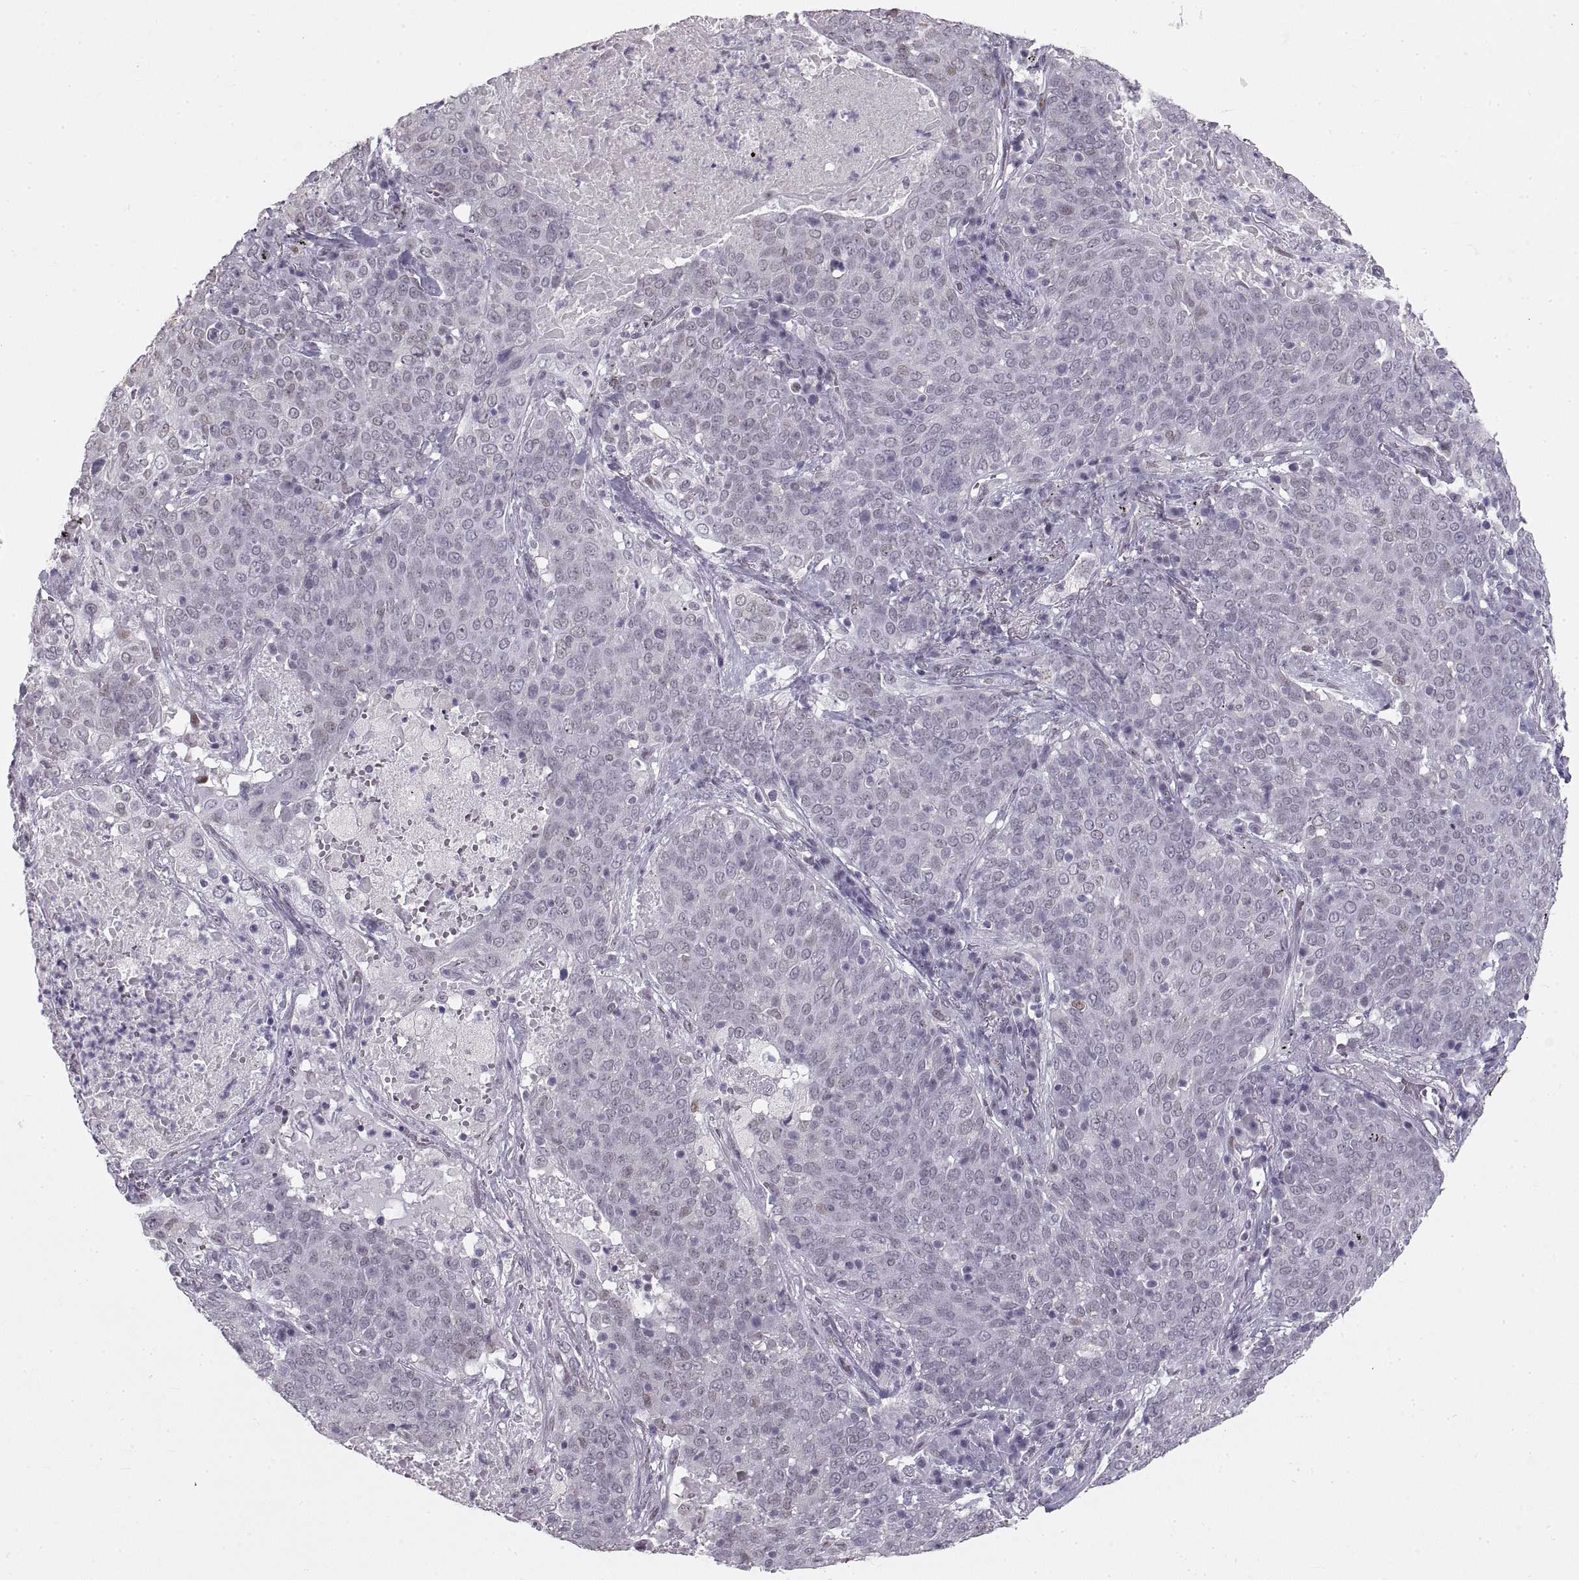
{"staining": {"intensity": "negative", "quantity": "none", "location": "none"}, "tissue": "lung cancer", "cell_type": "Tumor cells", "image_type": "cancer", "snomed": [{"axis": "morphology", "description": "Squamous cell carcinoma, NOS"}, {"axis": "topography", "description": "Lung"}], "caption": "A micrograph of lung cancer stained for a protein reveals no brown staining in tumor cells.", "gene": "NANOS3", "patient": {"sex": "male", "age": 82}}